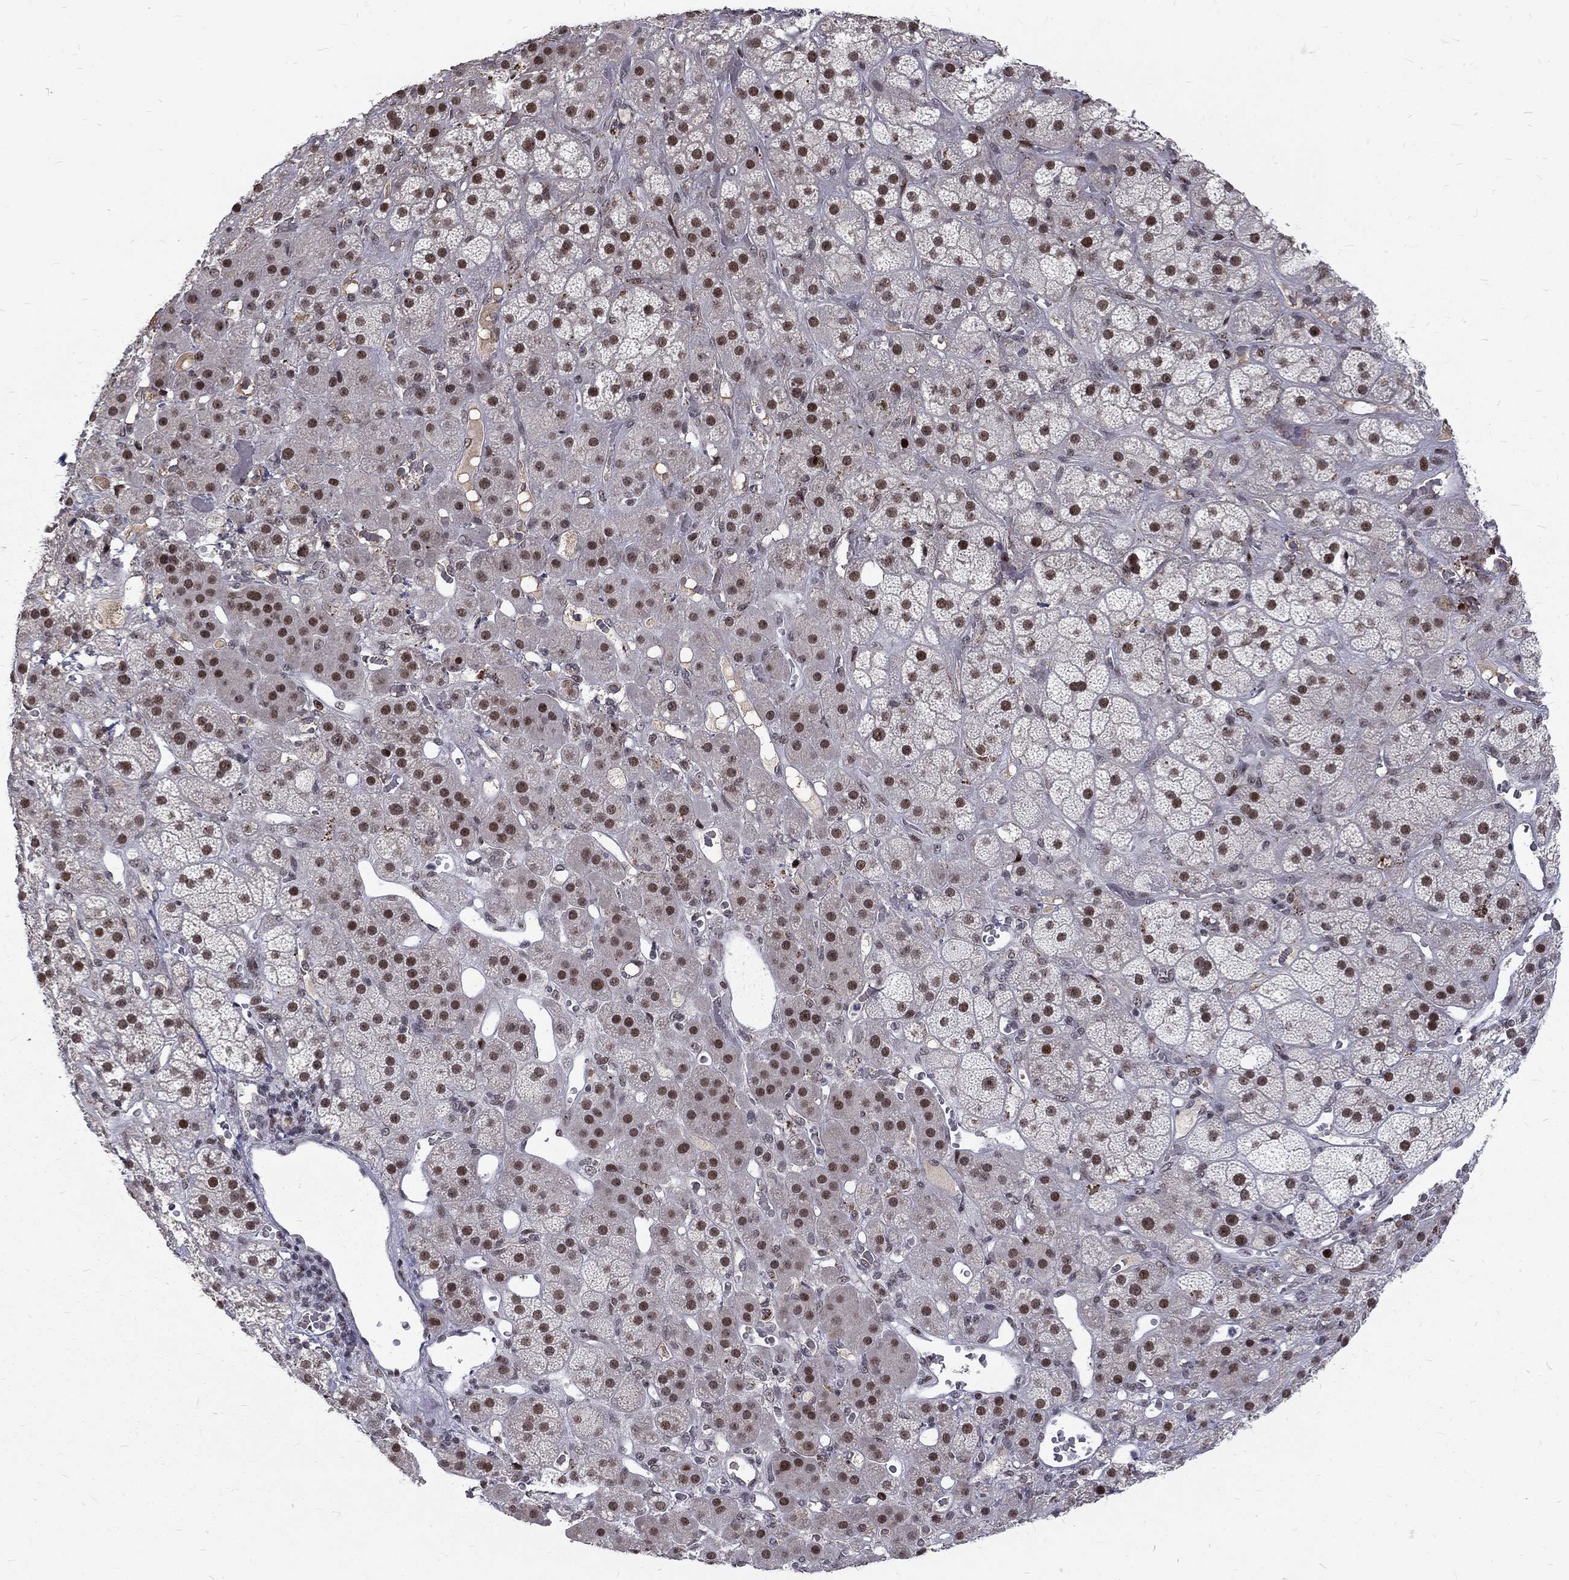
{"staining": {"intensity": "strong", "quantity": "25%-75%", "location": "nuclear"}, "tissue": "adrenal gland", "cell_type": "Glandular cells", "image_type": "normal", "snomed": [{"axis": "morphology", "description": "Normal tissue, NOS"}, {"axis": "topography", "description": "Adrenal gland"}], "caption": "Immunohistochemical staining of benign human adrenal gland exhibits high levels of strong nuclear positivity in approximately 25%-75% of glandular cells.", "gene": "TCEAL1", "patient": {"sex": "male", "age": 57}}